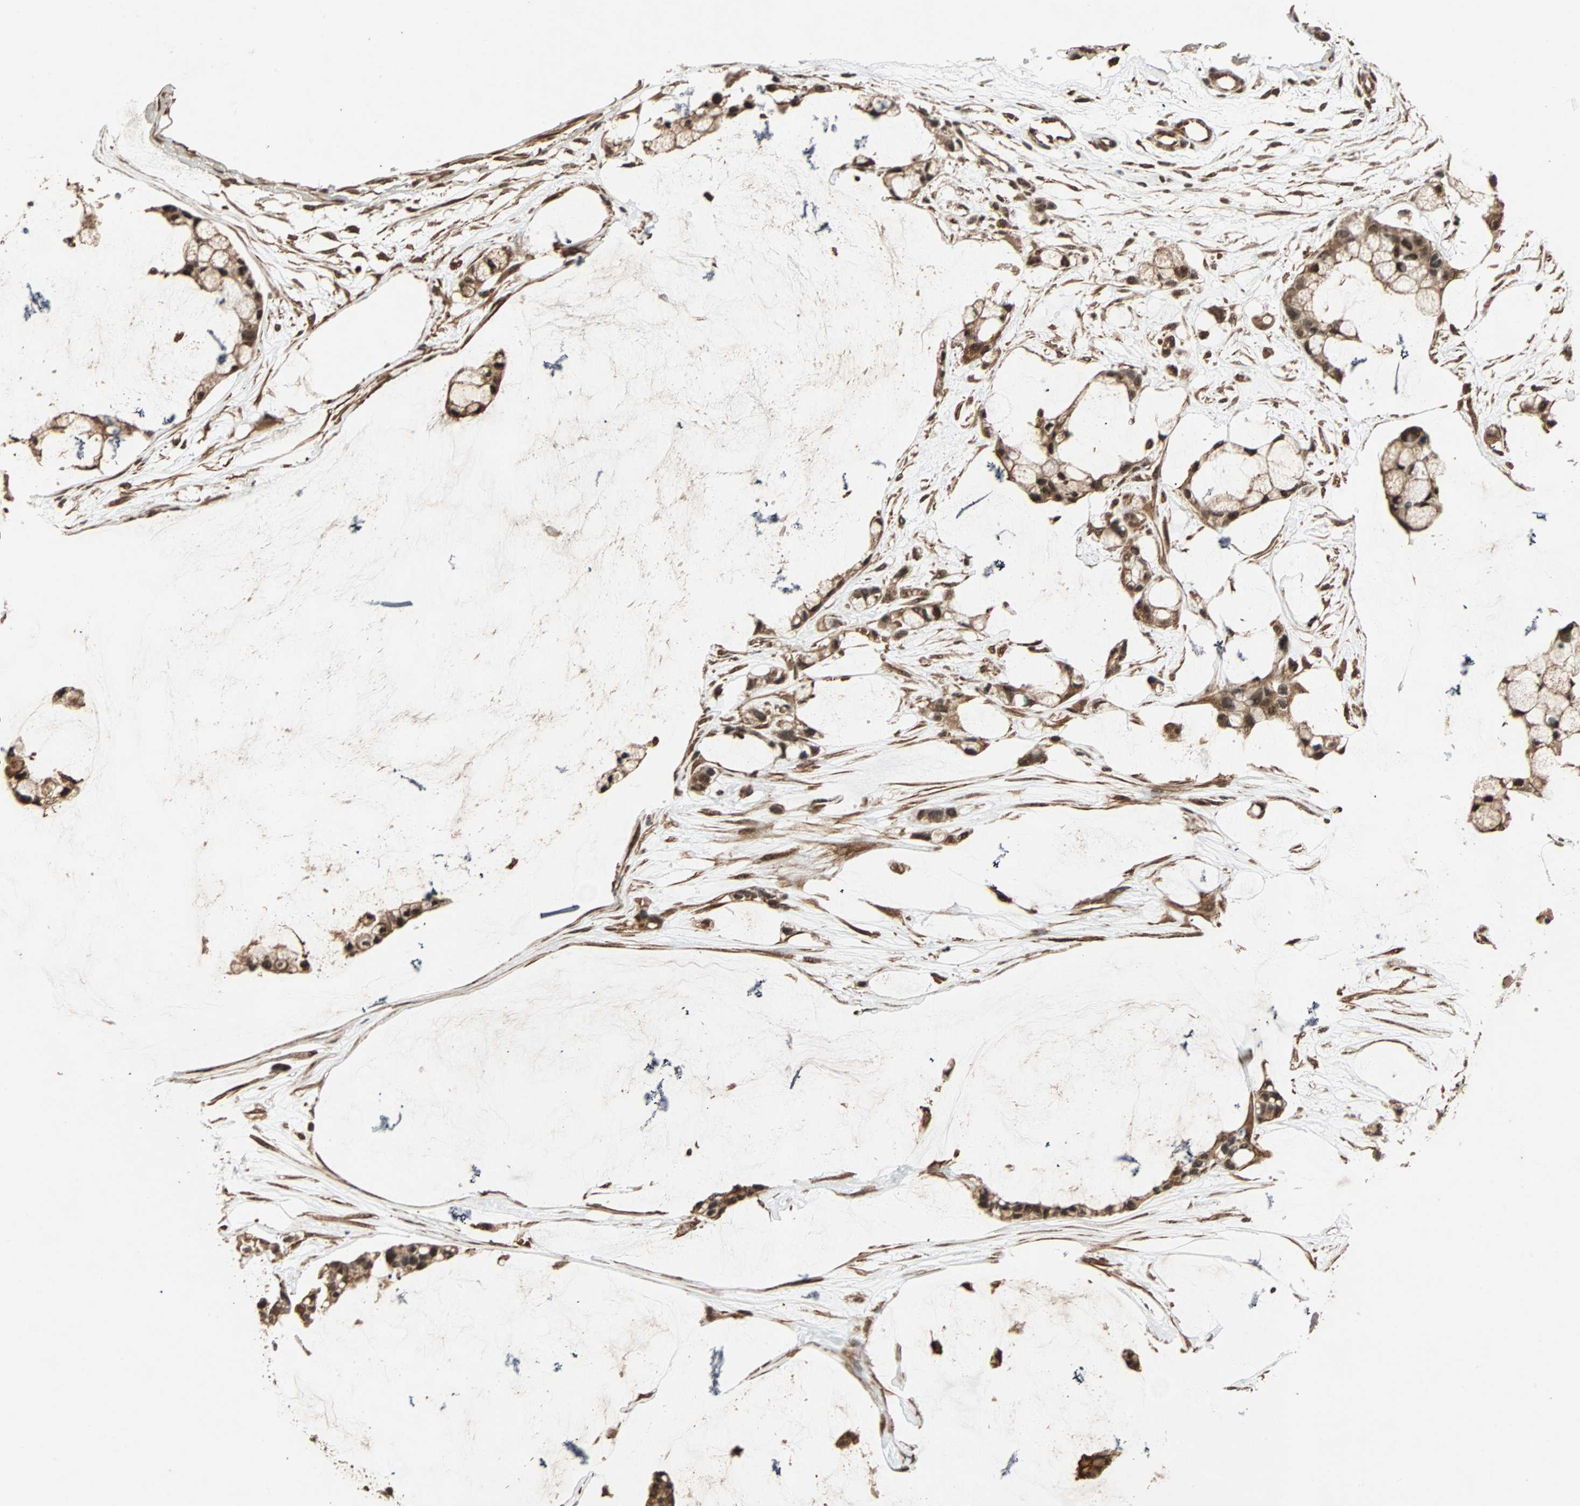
{"staining": {"intensity": "strong", "quantity": ">75%", "location": "cytoplasmic/membranous,nuclear"}, "tissue": "ovarian cancer", "cell_type": "Tumor cells", "image_type": "cancer", "snomed": [{"axis": "morphology", "description": "Cystadenocarcinoma, mucinous, NOS"}, {"axis": "topography", "description": "Ovary"}], "caption": "Ovarian cancer stained for a protein shows strong cytoplasmic/membranous and nuclear positivity in tumor cells. Nuclei are stained in blue.", "gene": "CDC5L", "patient": {"sex": "female", "age": 39}}